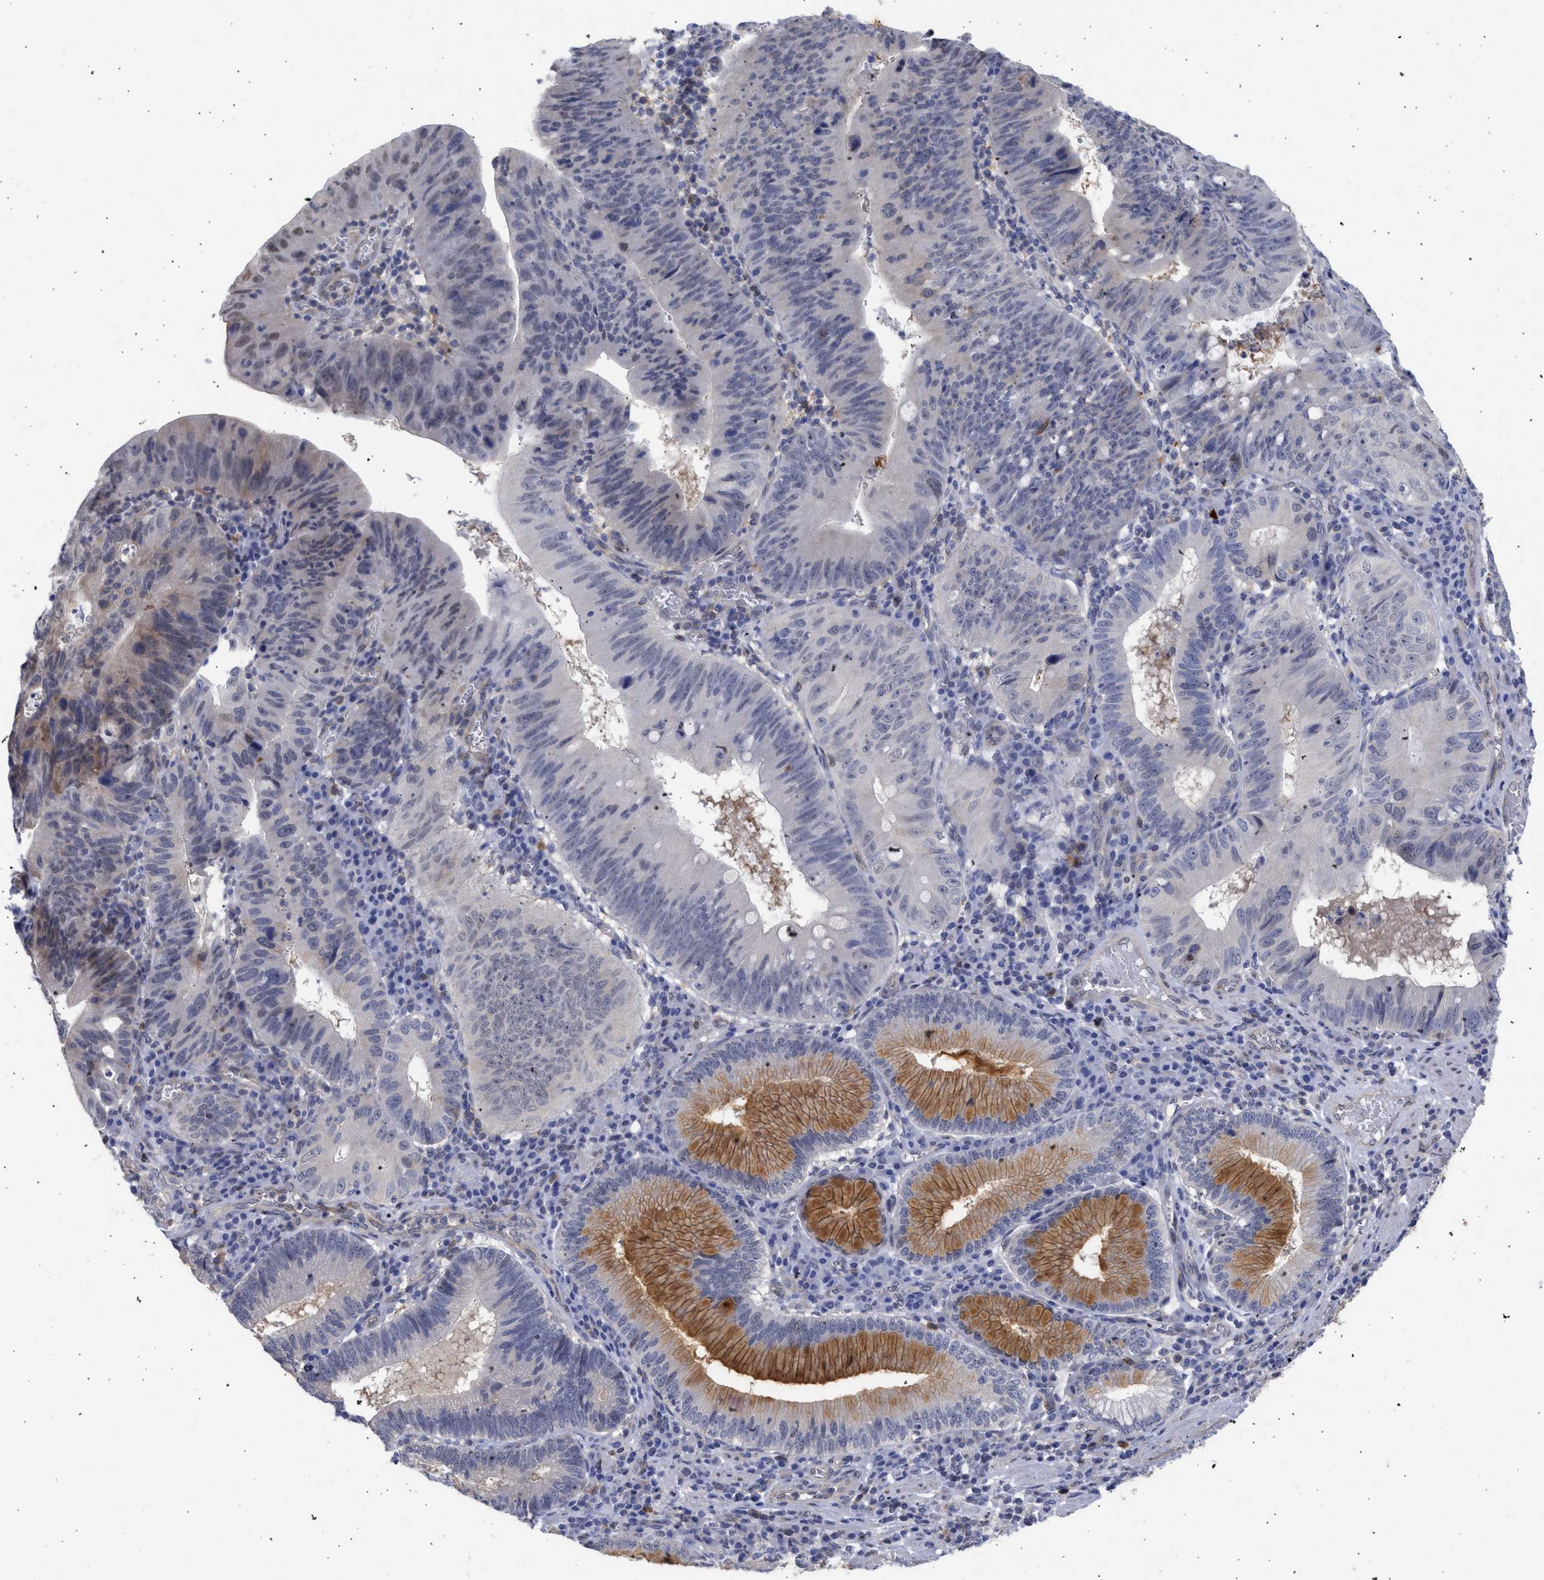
{"staining": {"intensity": "moderate", "quantity": "25%-75%", "location": "cytoplasmic/membranous"}, "tissue": "stomach cancer", "cell_type": "Tumor cells", "image_type": "cancer", "snomed": [{"axis": "morphology", "description": "Adenocarcinoma, NOS"}, {"axis": "topography", "description": "Stomach"}], "caption": "Stomach cancer stained with immunohistochemistry (IHC) shows moderate cytoplasmic/membranous expression in approximately 25%-75% of tumor cells. (brown staining indicates protein expression, while blue staining denotes nuclei).", "gene": "THRA", "patient": {"sex": "male", "age": 59}}